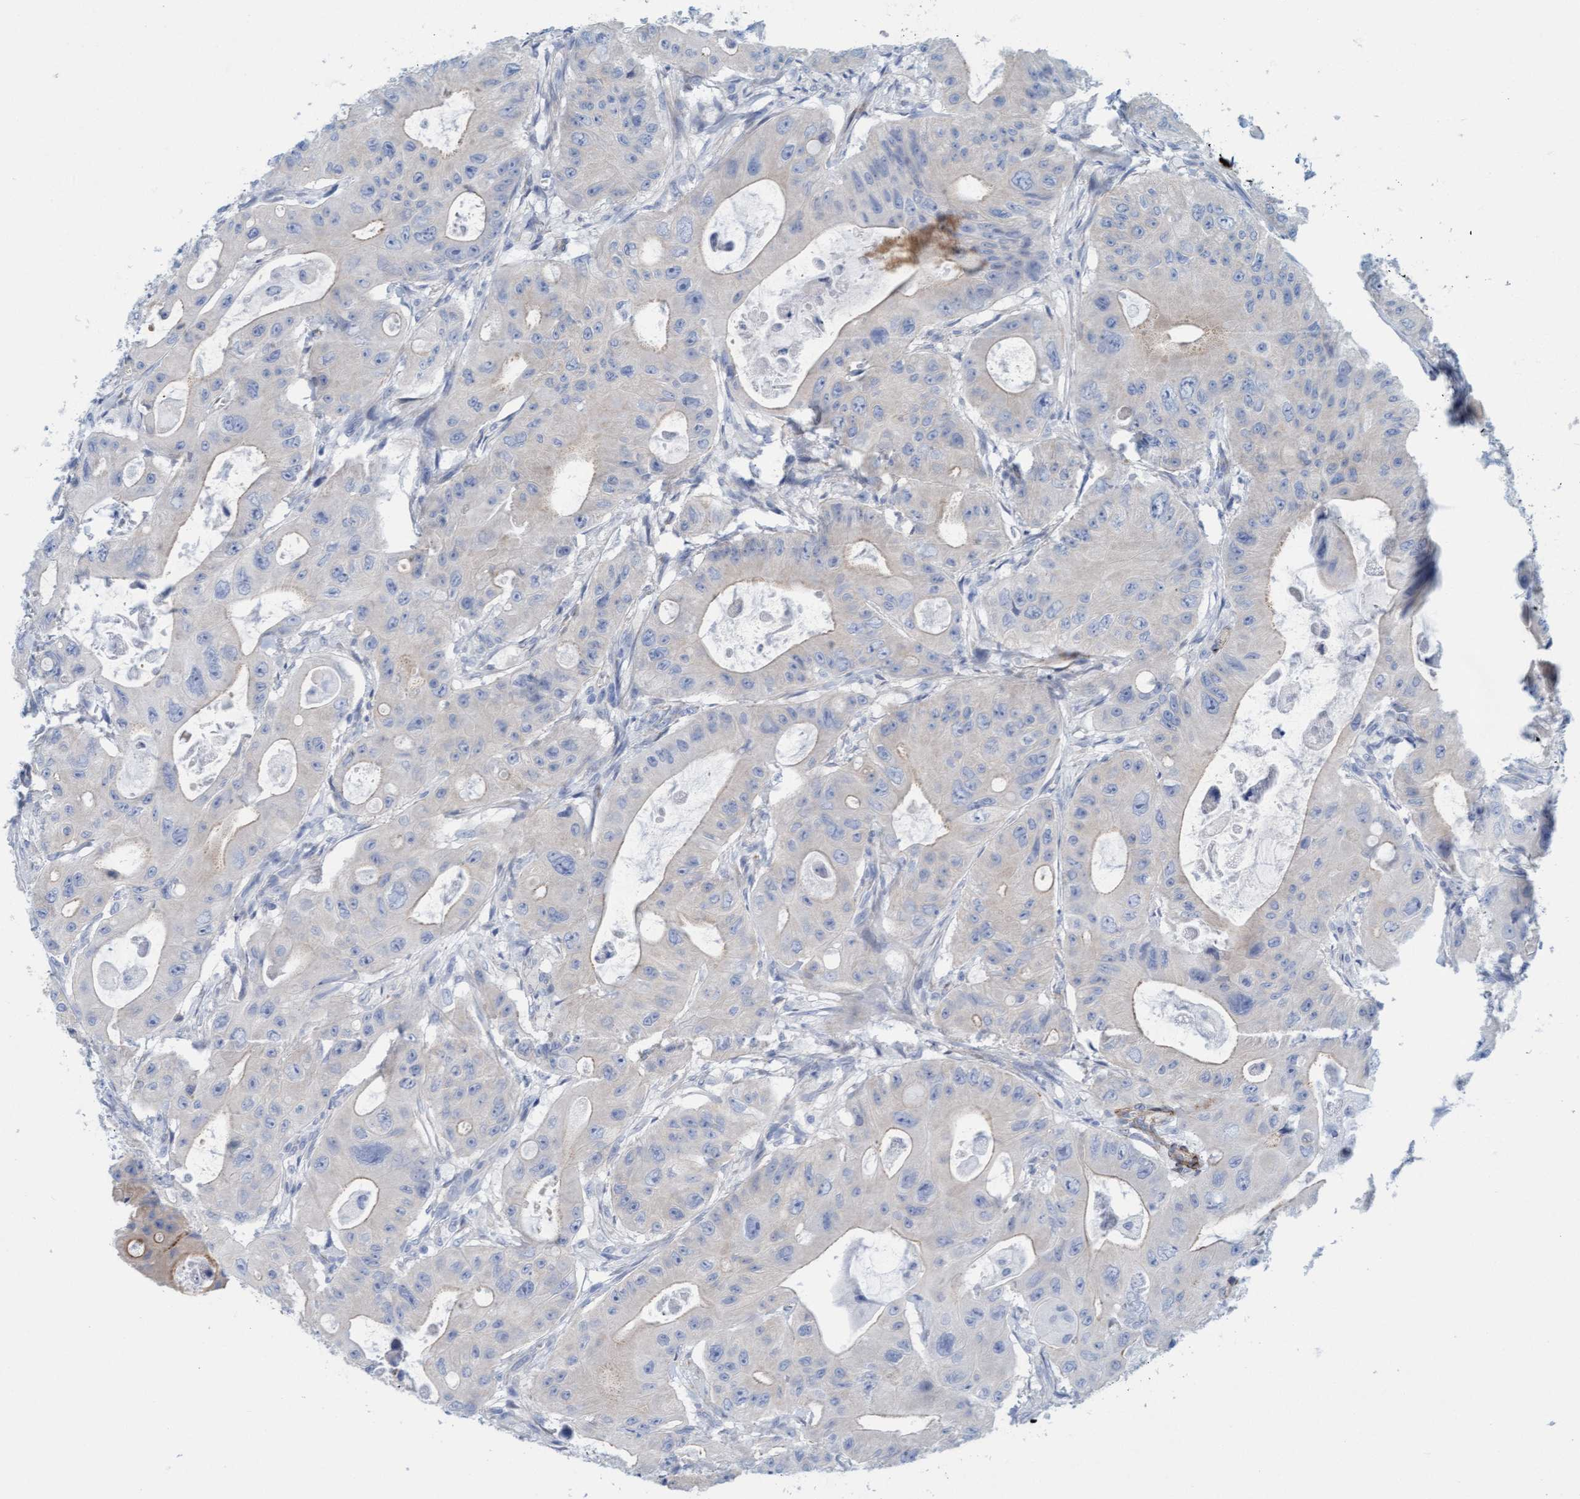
{"staining": {"intensity": "negative", "quantity": "none", "location": "none"}, "tissue": "colorectal cancer", "cell_type": "Tumor cells", "image_type": "cancer", "snomed": [{"axis": "morphology", "description": "Adenocarcinoma, NOS"}, {"axis": "topography", "description": "Colon"}], "caption": "IHC image of neoplastic tissue: colorectal cancer (adenocarcinoma) stained with DAB (3,3'-diaminobenzidine) demonstrates no significant protein positivity in tumor cells. Brightfield microscopy of IHC stained with DAB (brown) and hematoxylin (blue), captured at high magnification.", "gene": "MTFR1", "patient": {"sex": "female", "age": 46}}